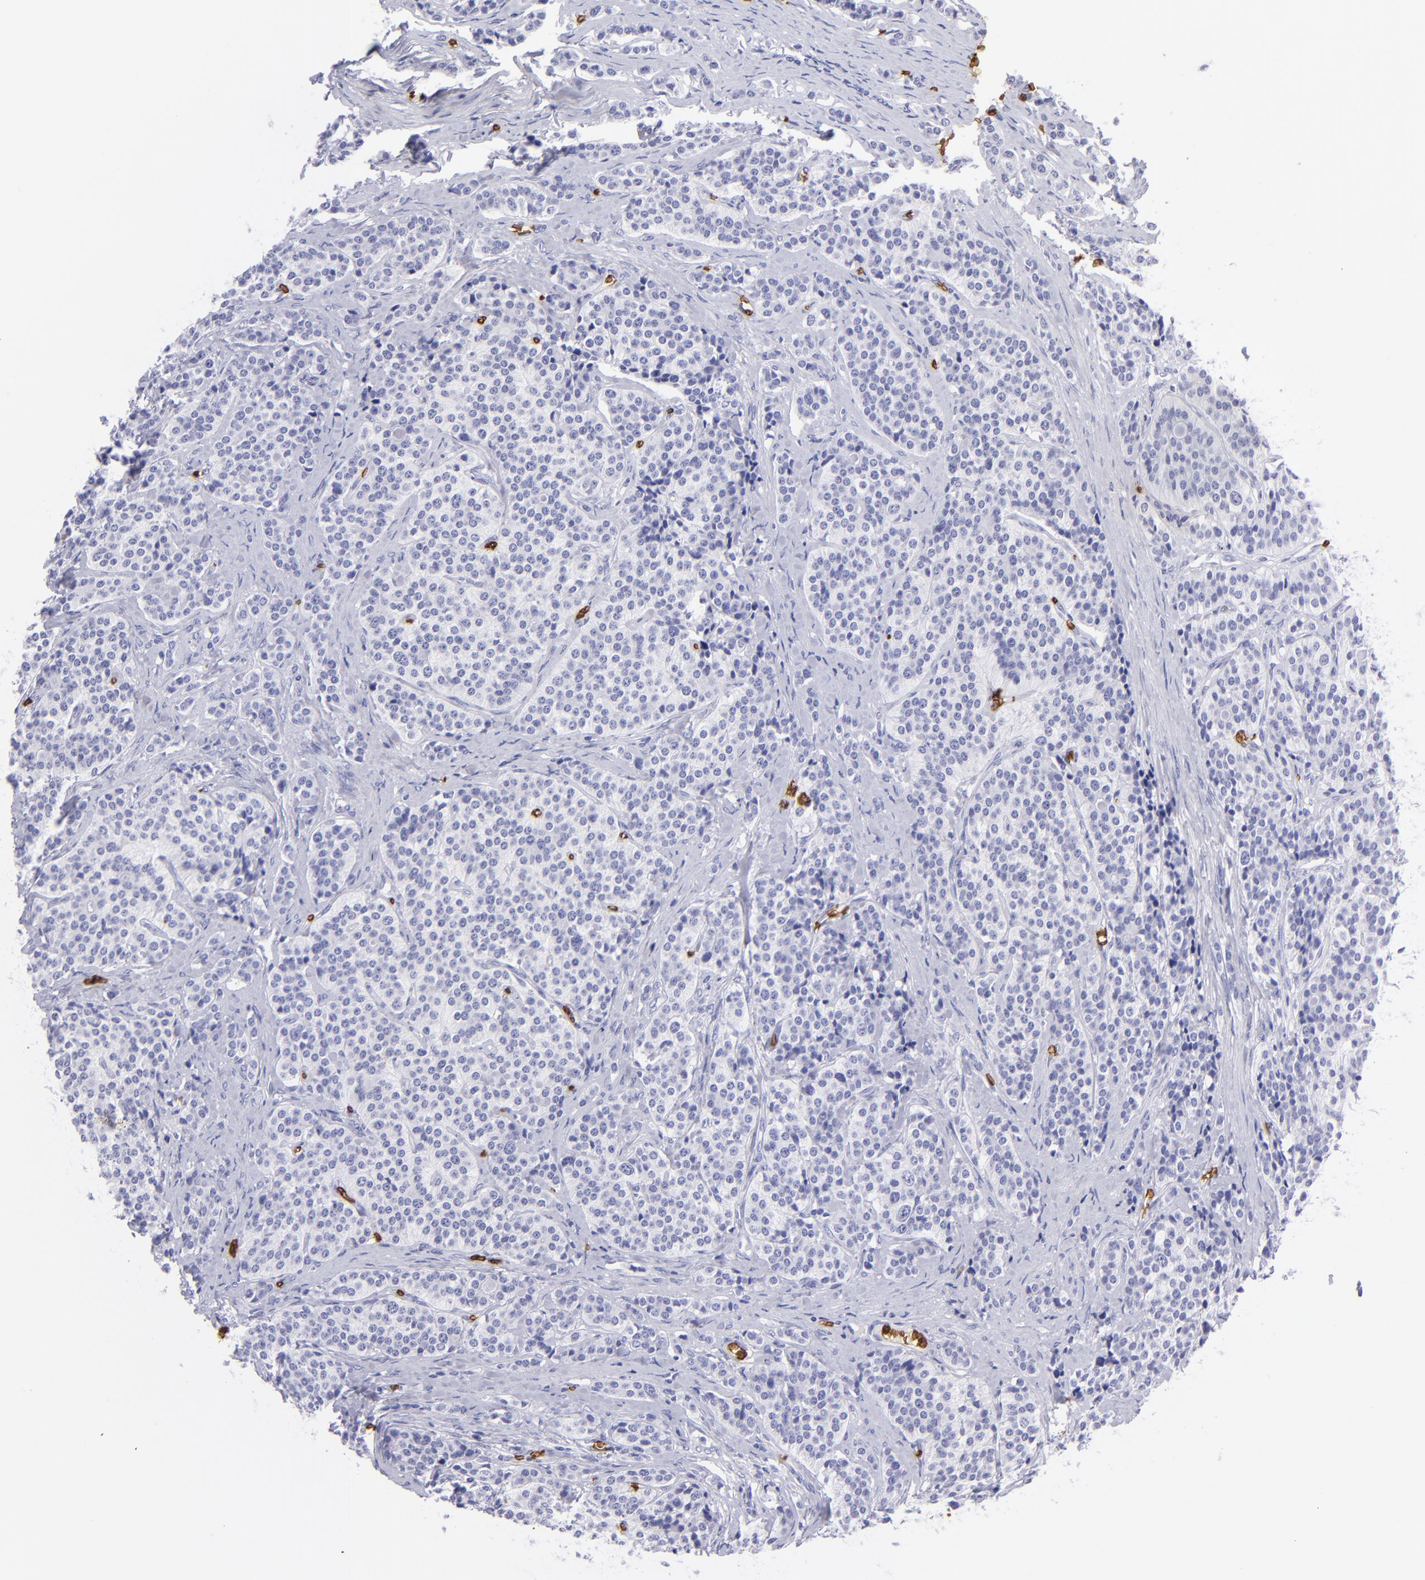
{"staining": {"intensity": "negative", "quantity": "none", "location": "none"}, "tissue": "carcinoid", "cell_type": "Tumor cells", "image_type": "cancer", "snomed": [{"axis": "morphology", "description": "Carcinoid, malignant, NOS"}, {"axis": "topography", "description": "Small intestine"}], "caption": "Immunohistochemical staining of human malignant carcinoid exhibits no significant positivity in tumor cells. The staining was performed using DAB (3,3'-diaminobenzidine) to visualize the protein expression in brown, while the nuclei were stained in blue with hematoxylin (Magnification: 20x).", "gene": "GYPA", "patient": {"sex": "male", "age": 63}}